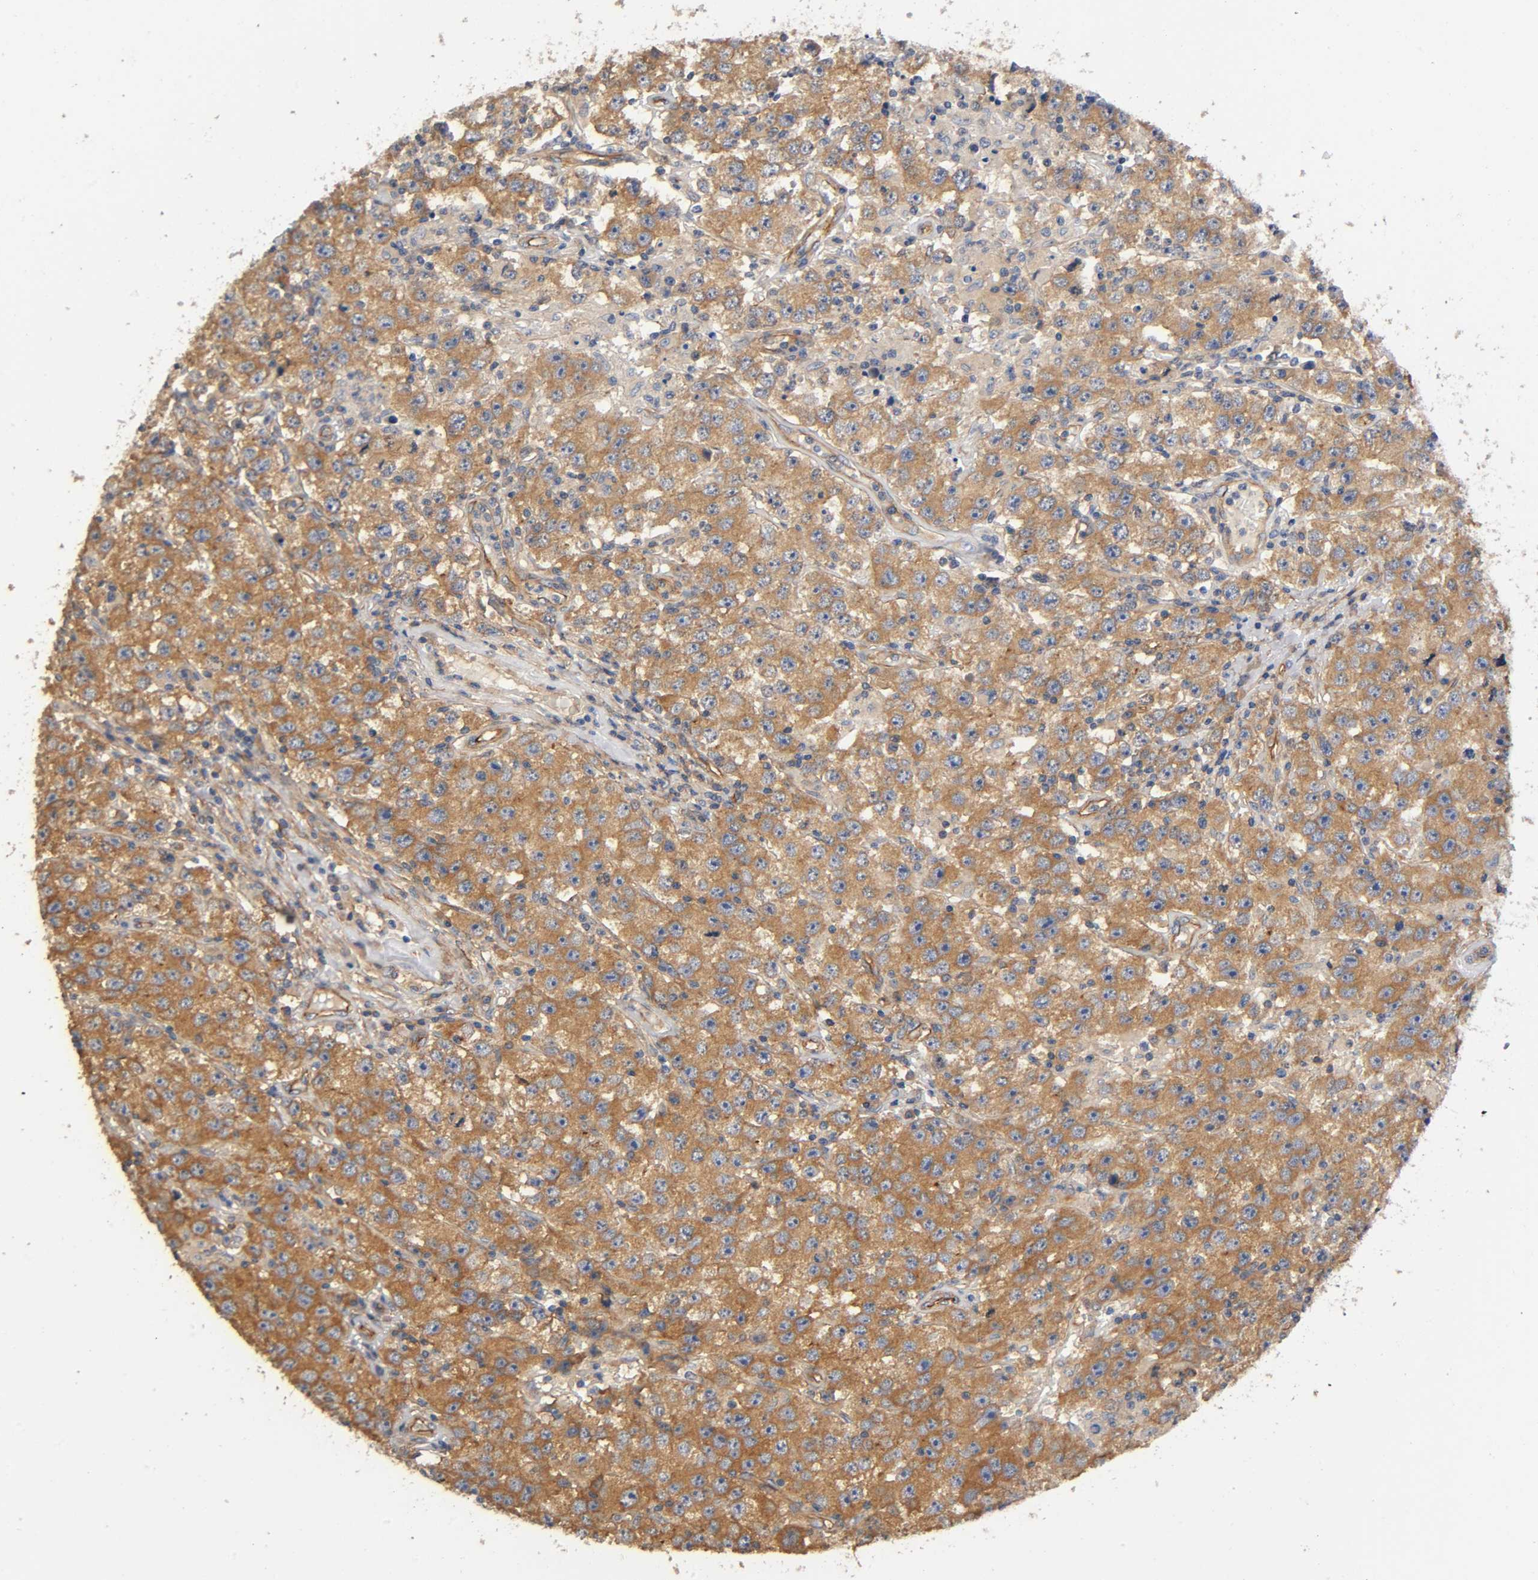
{"staining": {"intensity": "moderate", "quantity": ">75%", "location": "cytoplasmic/membranous"}, "tissue": "testis cancer", "cell_type": "Tumor cells", "image_type": "cancer", "snomed": [{"axis": "morphology", "description": "Seminoma, NOS"}, {"axis": "topography", "description": "Testis"}], "caption": "The photomicrograph reveals staining of seminoma (testis), revealing moderate cytoplasmic/membranous protein expression (brown color) within tumor cells. (Brightfield microscopy of DAB IHC at high magnification).", "gene": "MARS1", "patient": {"sex": "male", "age": 52}}